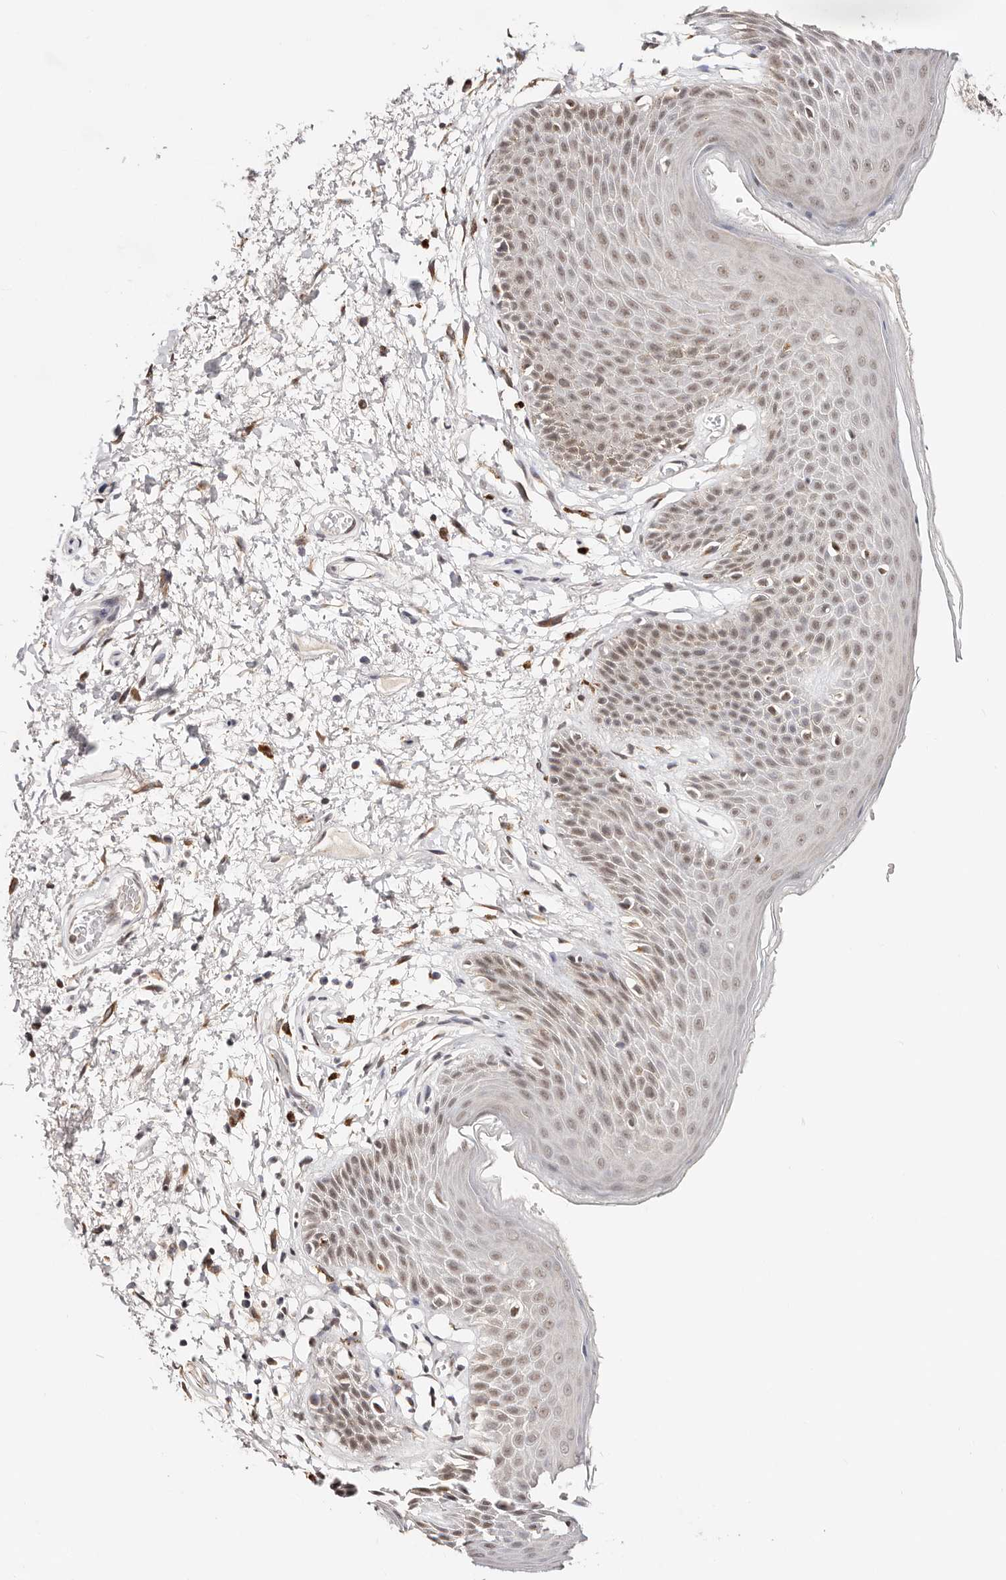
{"staining": {"intensity": "weak", "quantity": "25%-75%", "location": "nuclear"}, "tissue": "skin", "cell_type": "Epidermal cells", "image_type": "normal", "snomed": [{"axis": "morphology", "description": "Normal tissue, NOS"}, {"axis": "topography", "description": "Anal"}], "caption": "DAB (3,3'-diaminobenzidine) immunohistochemical staining of normal skin shows weak nuclear protein positivity in approximately 25%-75% of epidermal cells. (Stains: DAB (3,3'-diaminobenzidine) in brown, nuclei in blue, Microscopy: brightfield microscopy at high magnification).", "gene": "VIPAS39", "patient": {"sex": "male", "age": 74}}